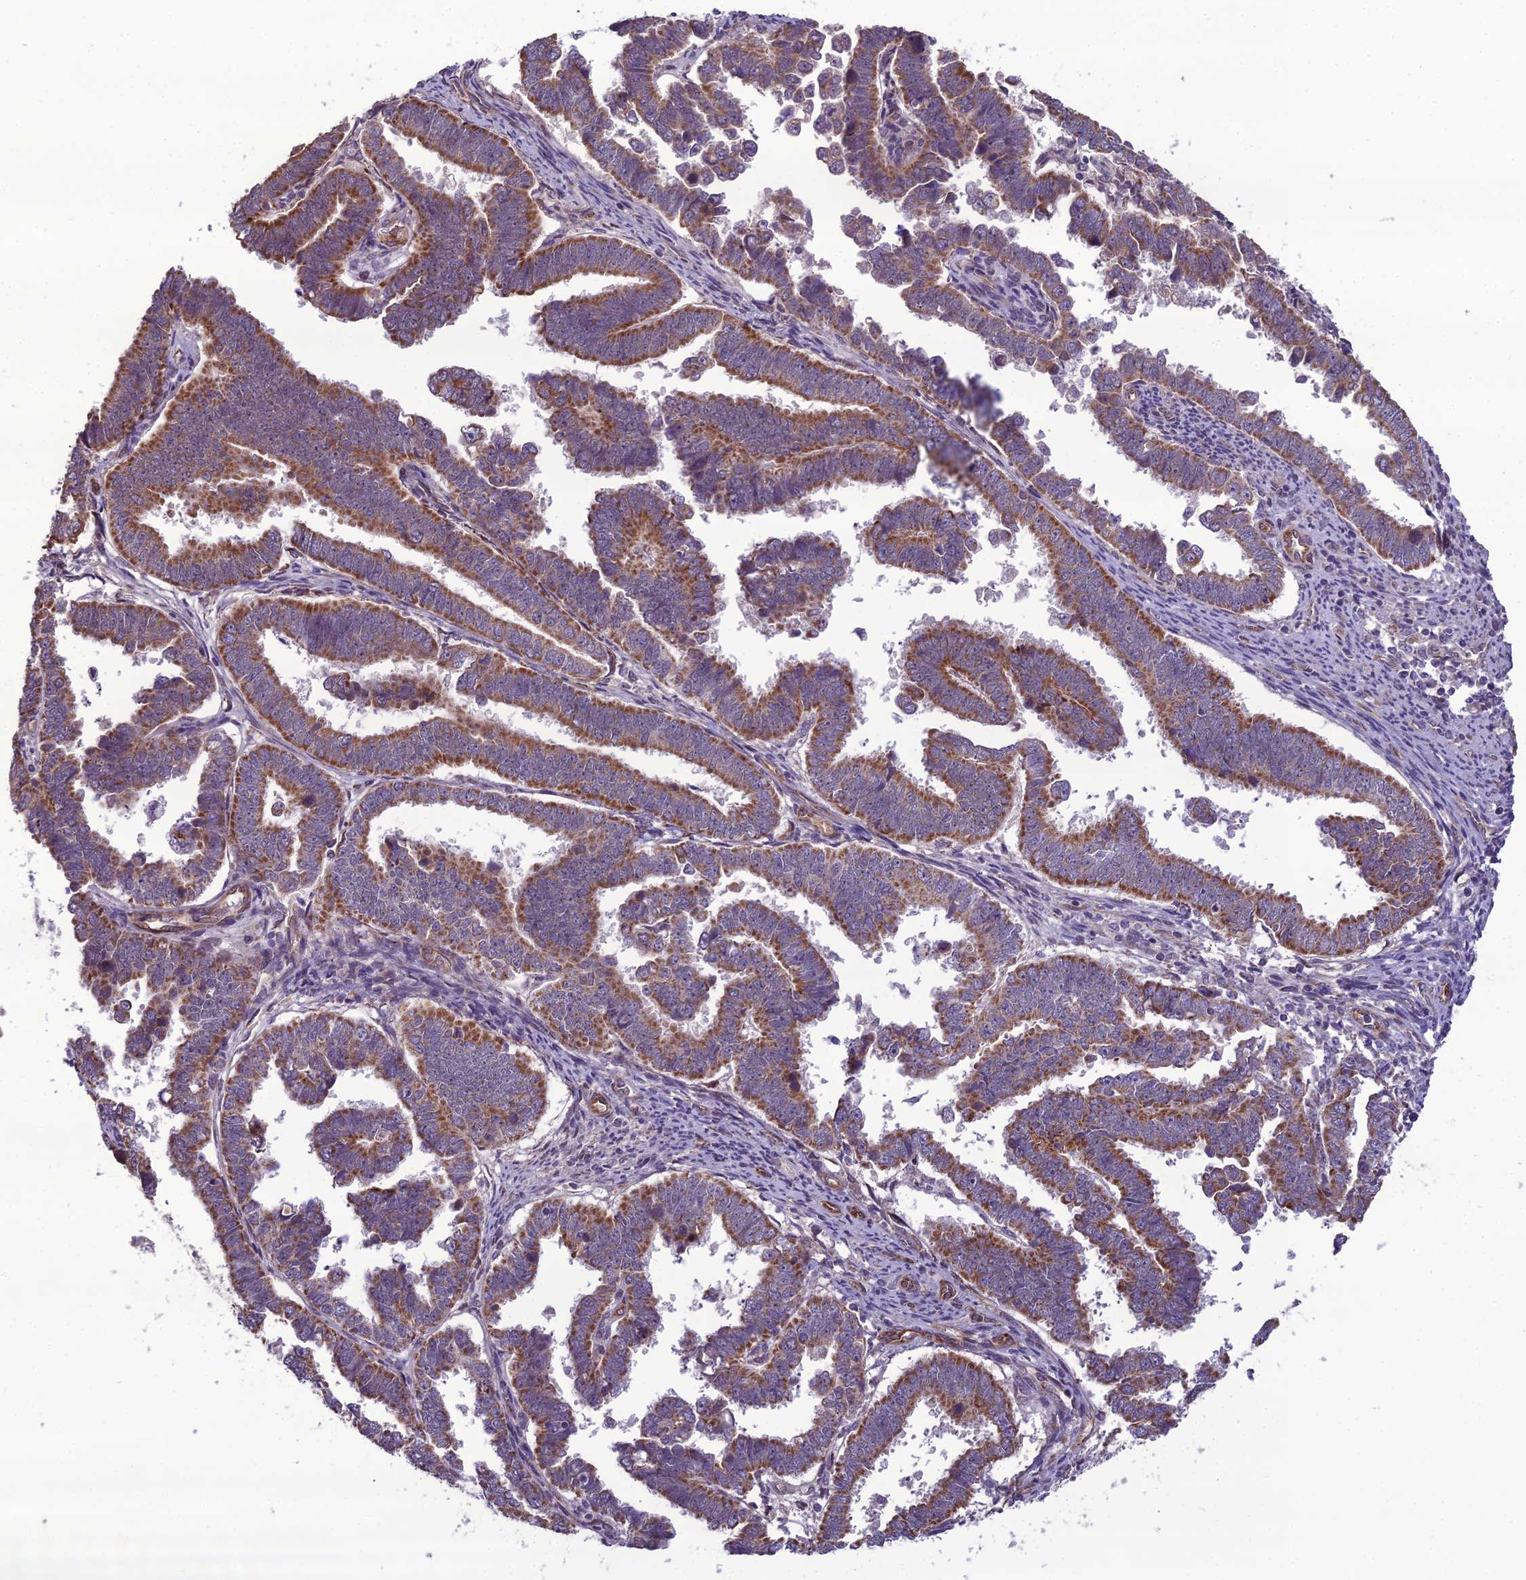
{"staining": {"intensity": "strong", "quantity": ">75%", "location": "cytoplasmic/membranous"}, "tissue": "endometrial cancer", "cell_type": "Tumor cells", "image_type": "cancer", "snomed": [{"axis": "morphology", "description": "Adenocarcinoma, NOS"}, {"axis": "topography", "description": "Endometrium"}], "caption": "Human adenocarcinoma (endometrial) stained with a protein marker exhibits strong staining in tumor cells.", "gene": "NODAL", "patient": {"sex": "female", "age": 75}}